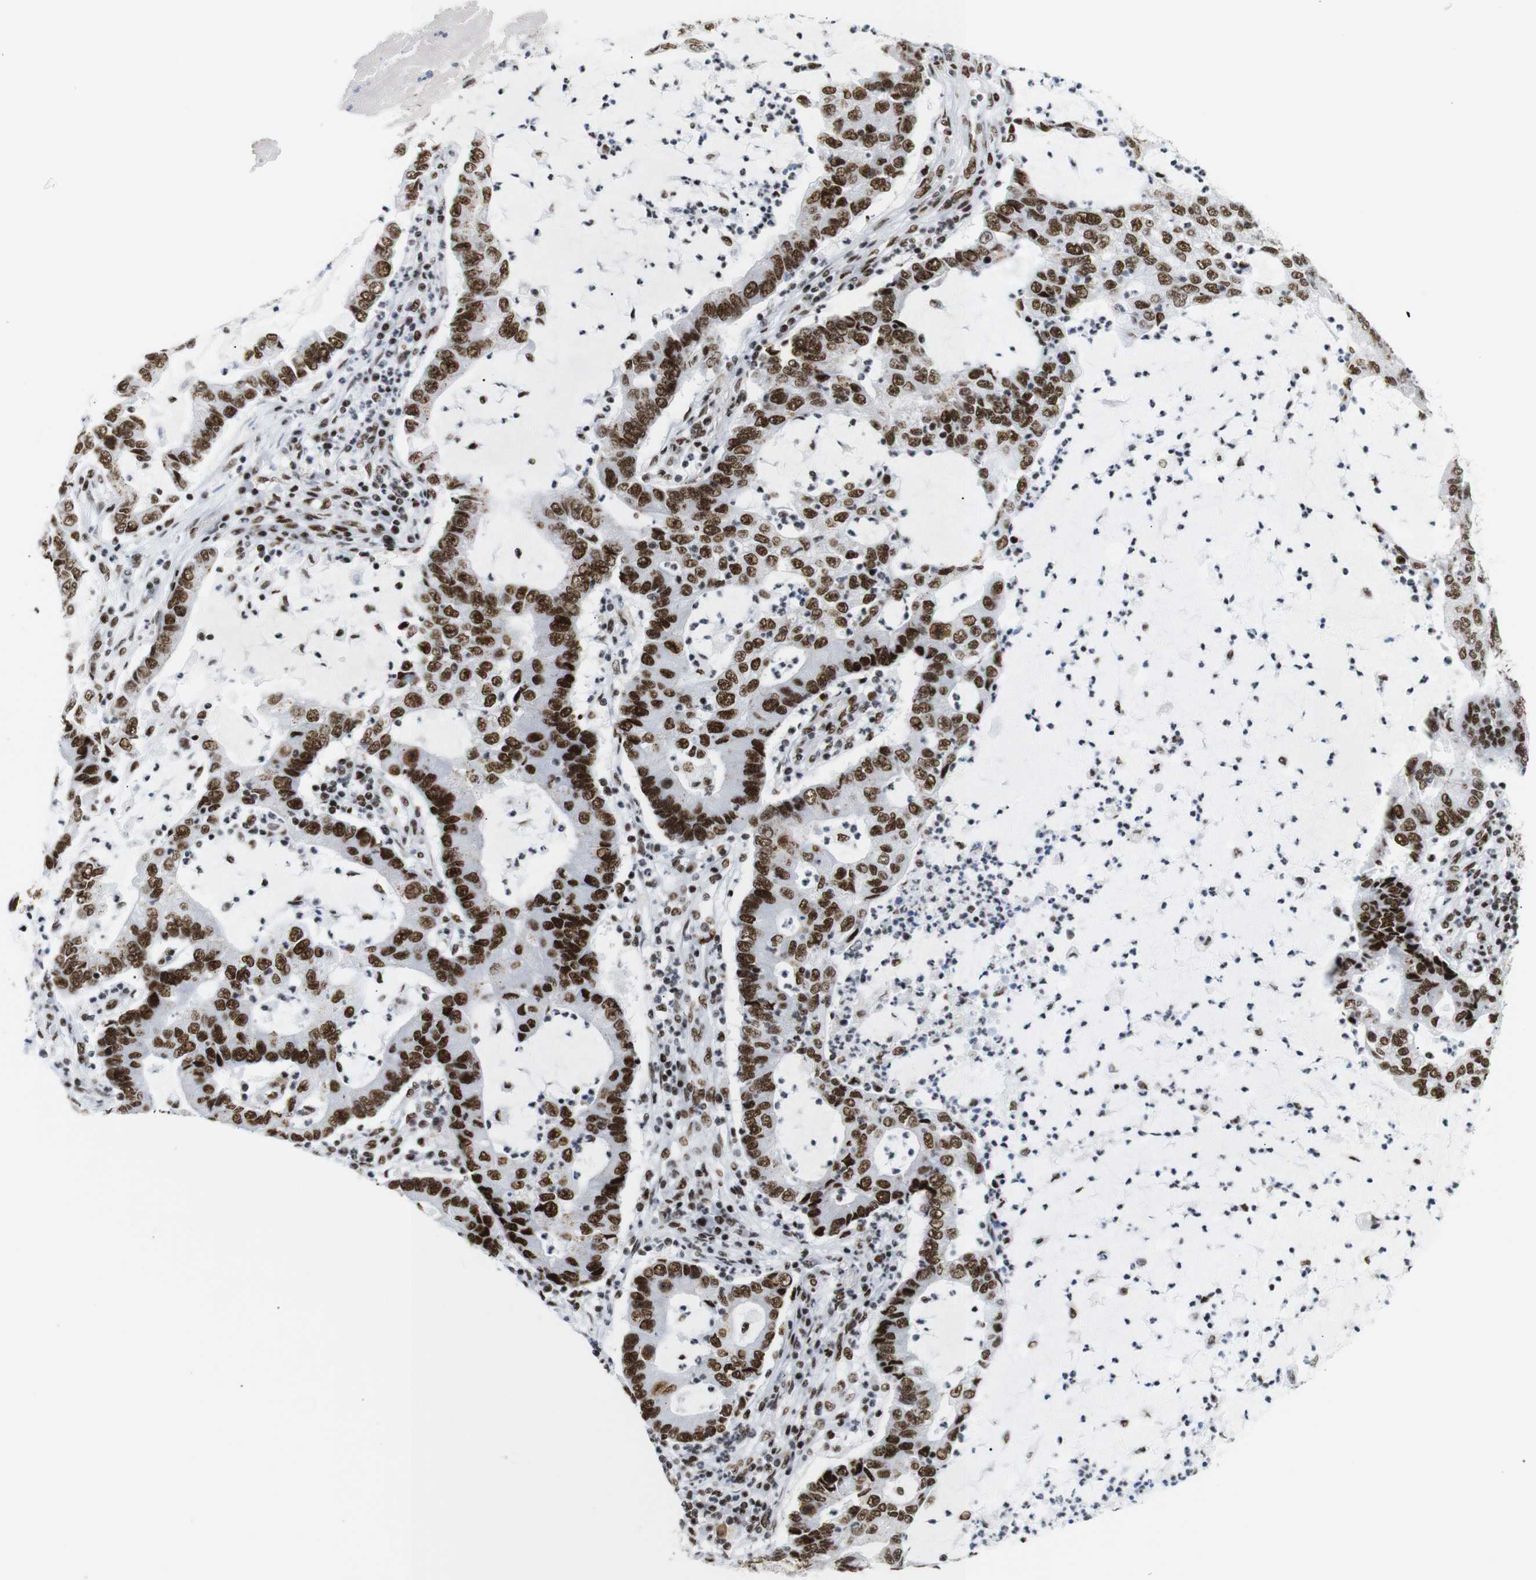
{"staining": {"intensity": "strong", "quantity": ">75%", "location": "nuclear"}, "tissue": "lung cancer", "cell_type": "Tumor cells", "image_type": "cancer", "snomed": [{"axis": "morphology", "description": "Adenocarcinoma, NOS"}, {"axis": "topography", "description": "Lung"}], "caption": "High-power microscopy captured an IHC image of lung adenocarcinoma, revealing strong nuclear positivity in about >75% of tumor cells. The protein of interest is stained brown, and the nuclei are stained in blue (DAB (3,3'-diaminobenzidine) IHC with brightfield microscopy, high magnification).", "gene": "TRA2B", "patient": {"sex": "female", "age": 51}}